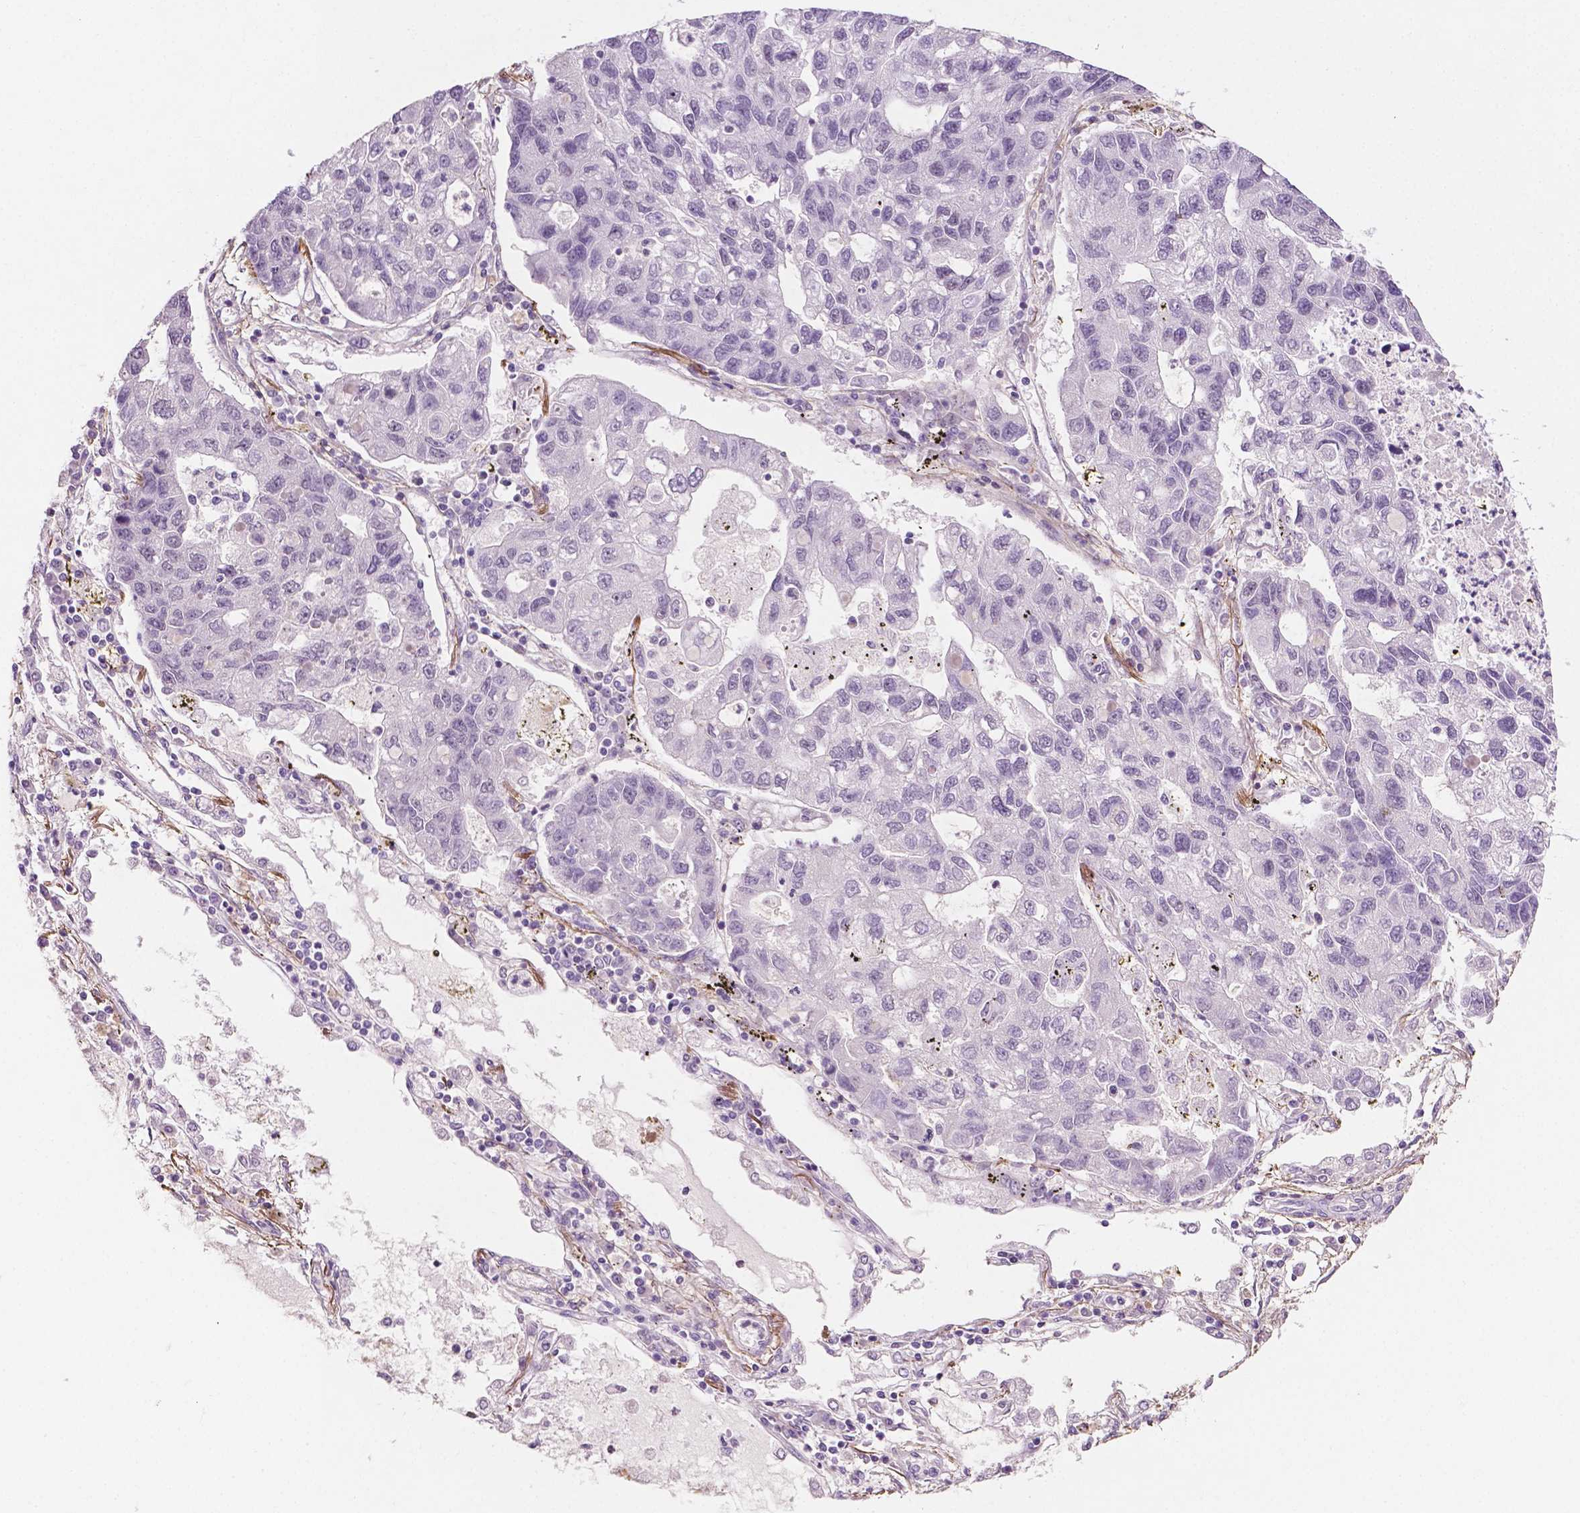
{"staining": {"intensity": "negative", "quantity": "none", "location": "none"}, "tissue": "lung cancer", "cell_type": "Tumor cells", "image_type": "cancer", "snomed": [{"axis": "morphology", "description": "Adenocarcinoma, NOS"}, {"axis": "topography", "description": "Bronchus"}, {"axis": "topography", "description": "Lung"}], "caption": "Lung adenocarcinoma stained for a protein using immunohistochemistry reveals no expression tumor cells.", "gene": "DLG2", "patient": {"sex": "female", "age": 51}}